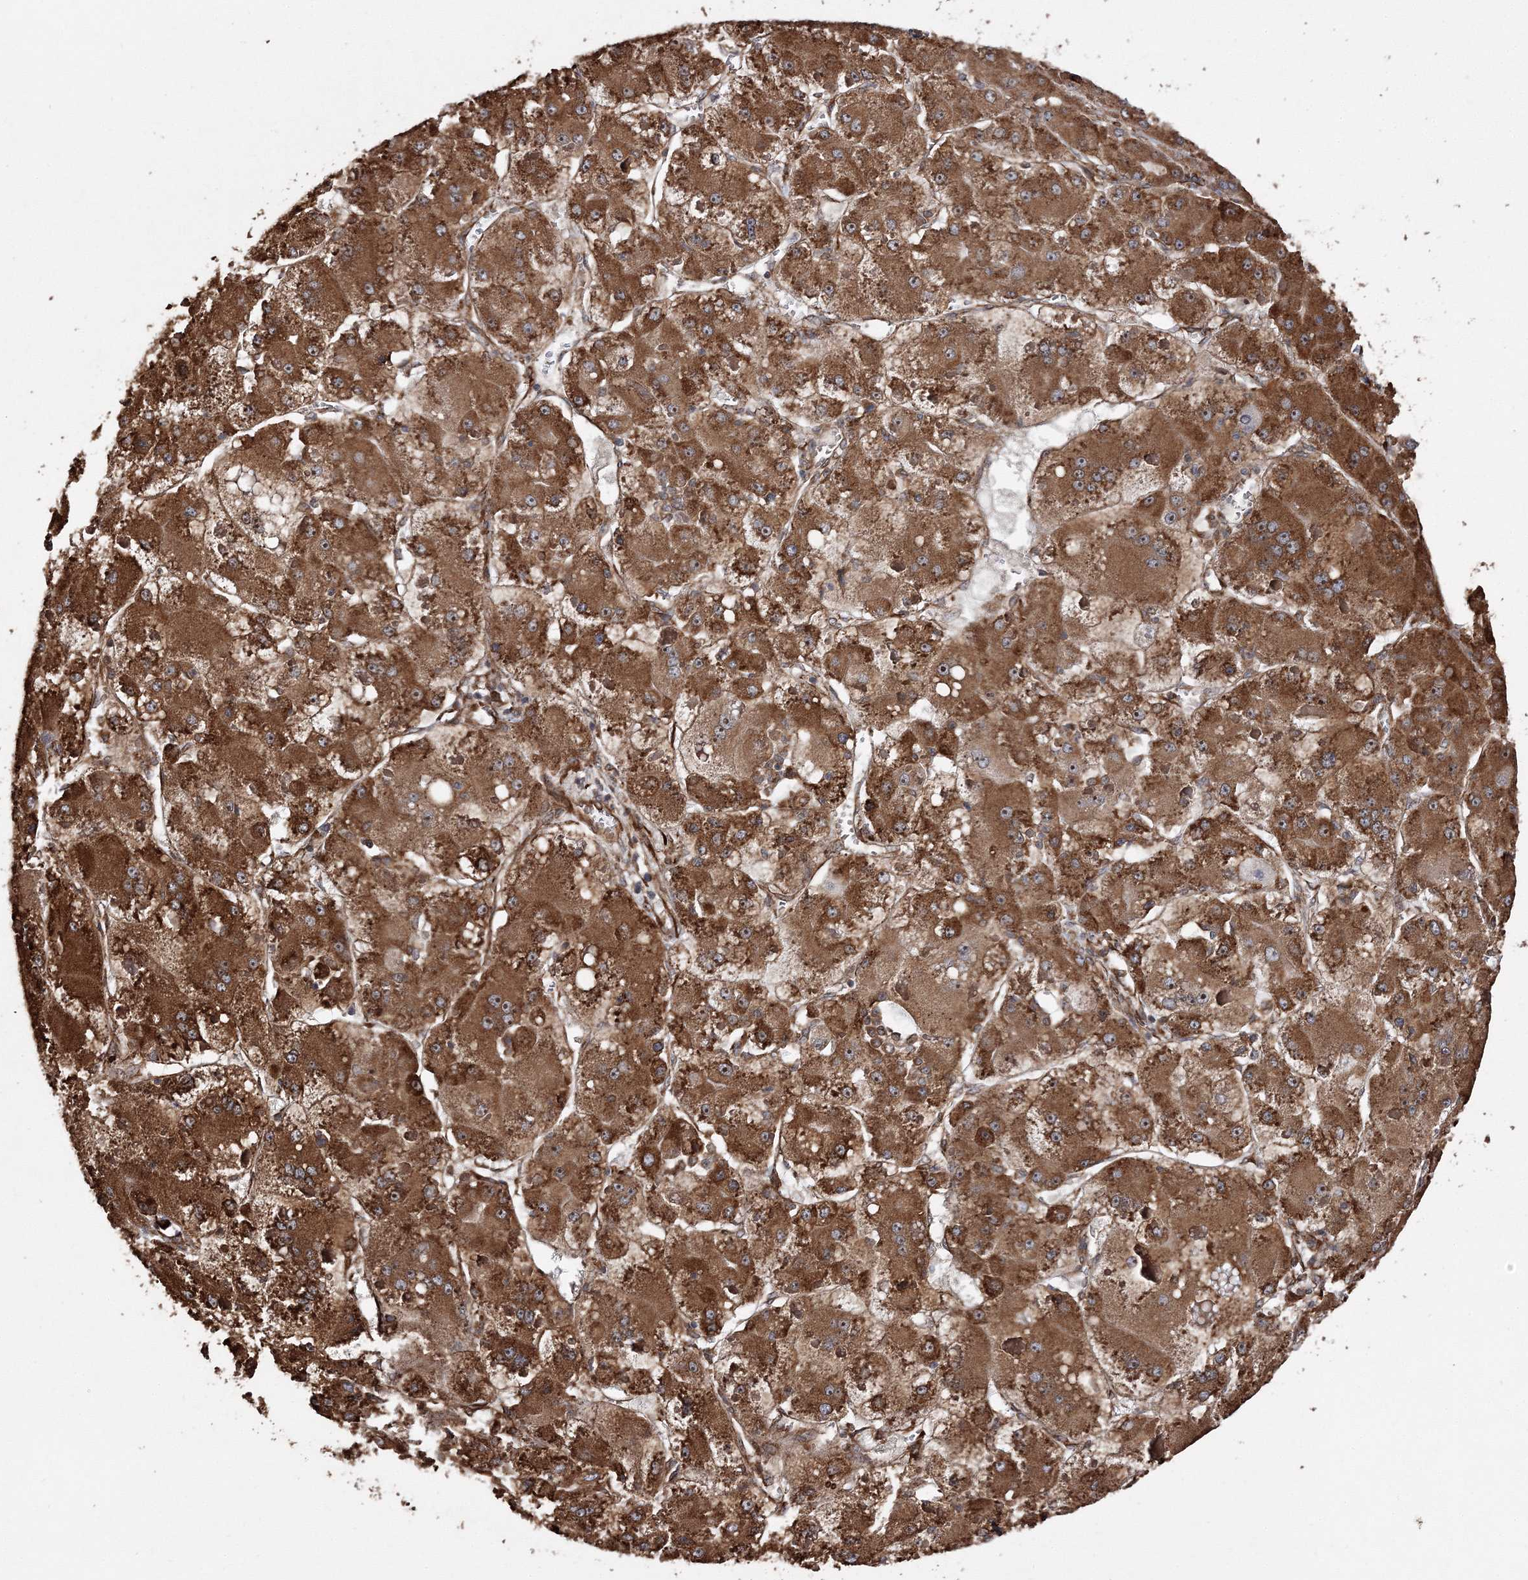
{"staining": {"intensity": "strong", "quantity": ">75%", "location": "cytoplasmic/membranous,nuclear"}, "tissue": "liver cancer", "cell_type": "Tumor cells", "image_type": "cancer", "snomed": [{"axis": "morphology", "description": "Carcinoma, Hepatocellular, NOS"}, {"axis": "topography", "description": "Liver"}], "caption": "An immunohistochemistry micrograph of tumor tissue is shown. Protein staining in brown labels strong cytoplasmic/membranous and nuclear positivity in liver cancer within tumor cells.", "gene": "SCRN3", "patient": {"sex": "female", "age": 73}}